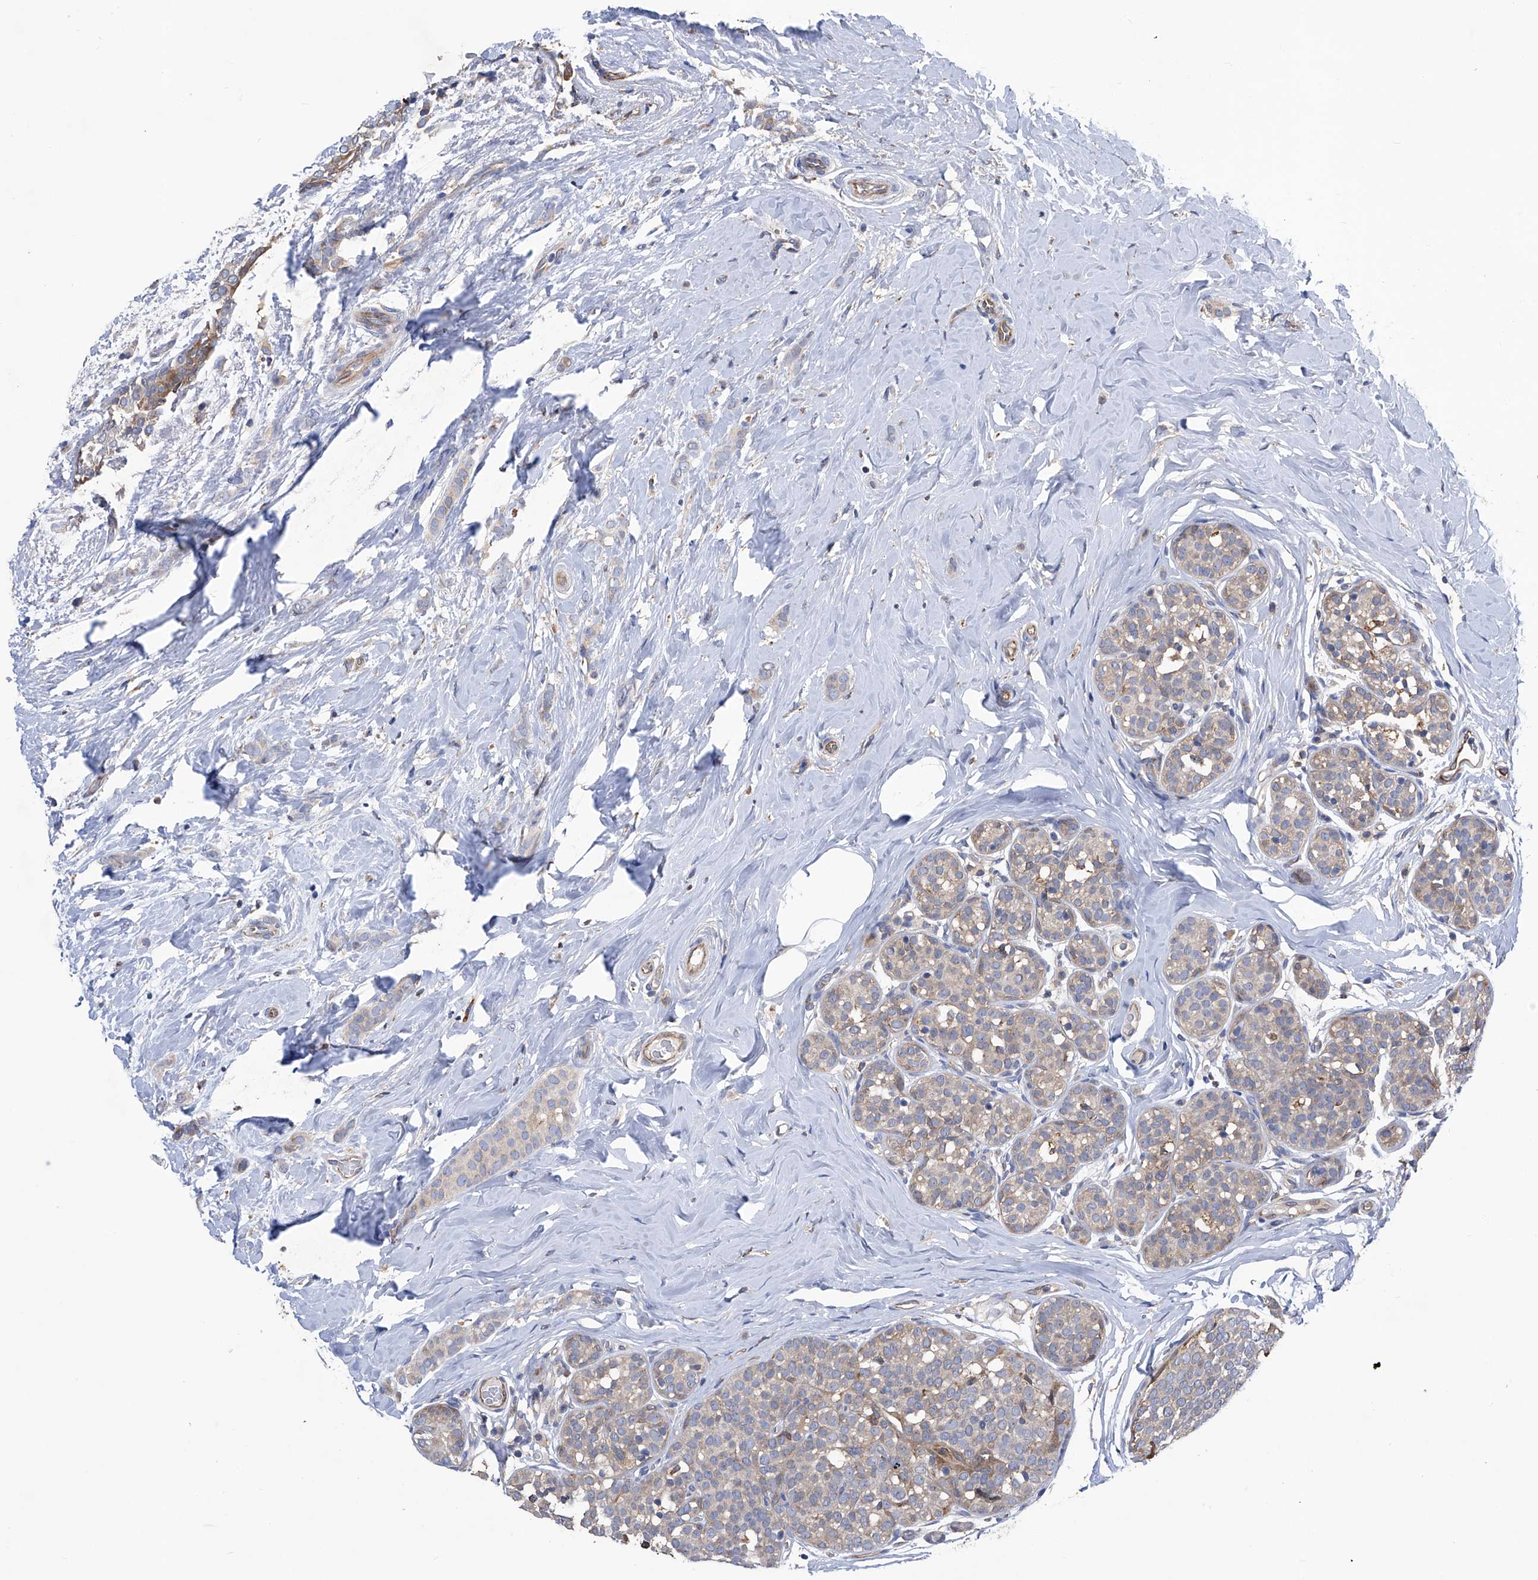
{"staining": {"intensity": "weak", "quantity": "25%-75%", "location": "cytoplasmic/membranous"}, "tissue": "breast cancer", "cell_type": "Tumor cells", "image_type": "cancer", "snomed": [{"axis": "morphology", "description": "Lobular carcinoma, in situ"}, {"axis": "morphology", "description": "Lobular carcinoma"}, {"axis": "topography", "description": "Breast"}], "caption": "Brown immunohistochemical staining in human breast lobular carcinoma demonstrates weak cytoplasmic/membranous positivity in approximately 25%-75% of tumor cells. (Stains: DAB in brown, nuclei in blue, Microscopy: brightfield microscopy at high magnification).", "gene": "SPATA20", "patient": {"sex": "female", "age": 41}}